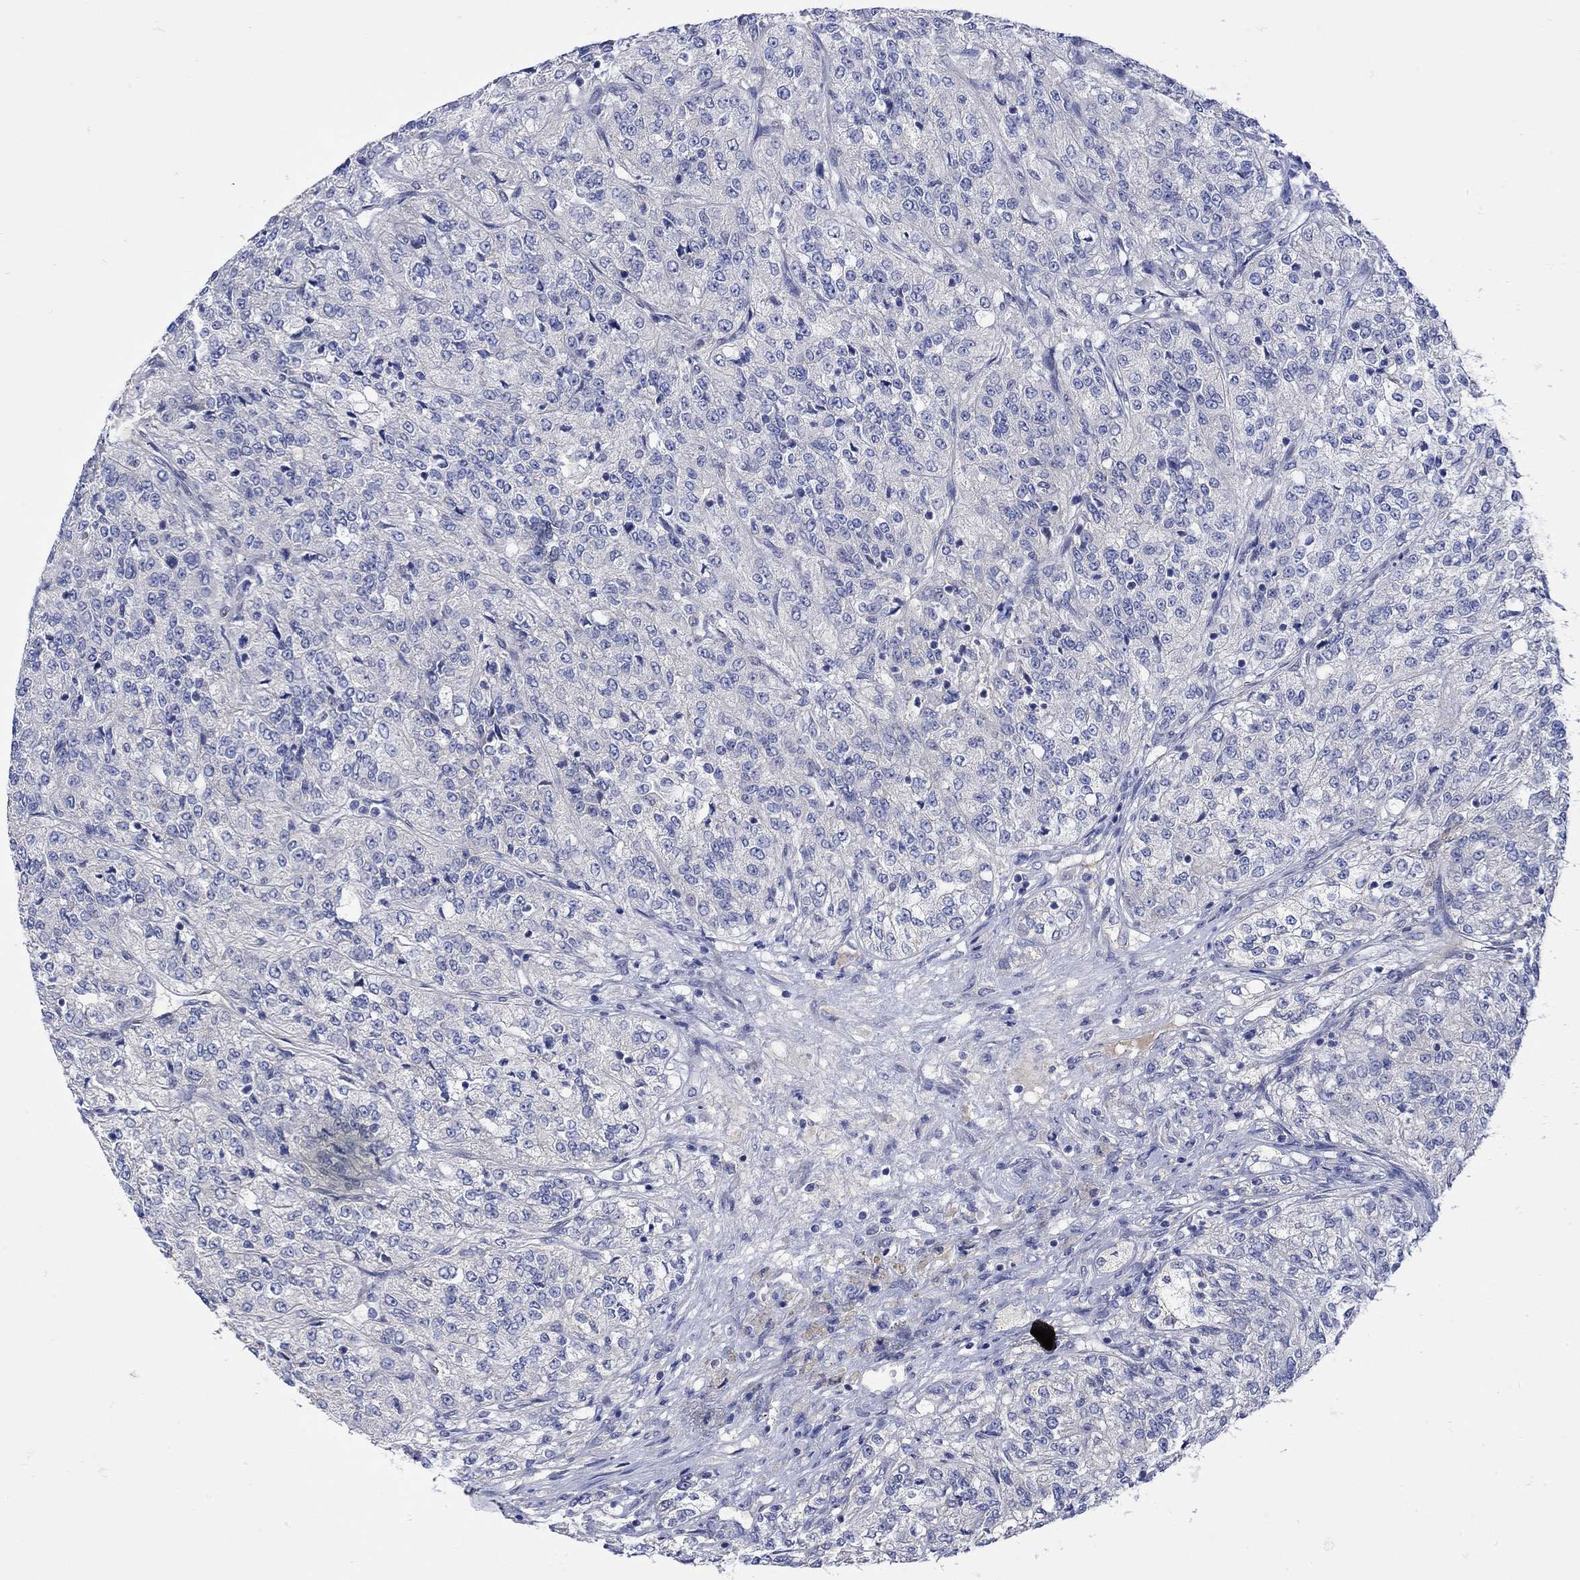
{"staining": {"intensity": "negative", "quantity": "none", "location": "none"}, "tissue": "renal cancer", "cell_type": "Tumor cells", "image_type": "cancer", "snomed": [{"axis": "morphology", "description": "Adenocarcinoma, NOS"}, {"axis": "topography", "description": "Kidney"}], "caption": "The immunohistochemistry (IHC) image has no significant expression in tumor cells of adenocarcinoma (renal) tissue.", "gene": "MSI1", "patient": {"sex": "female", "age": 63}}